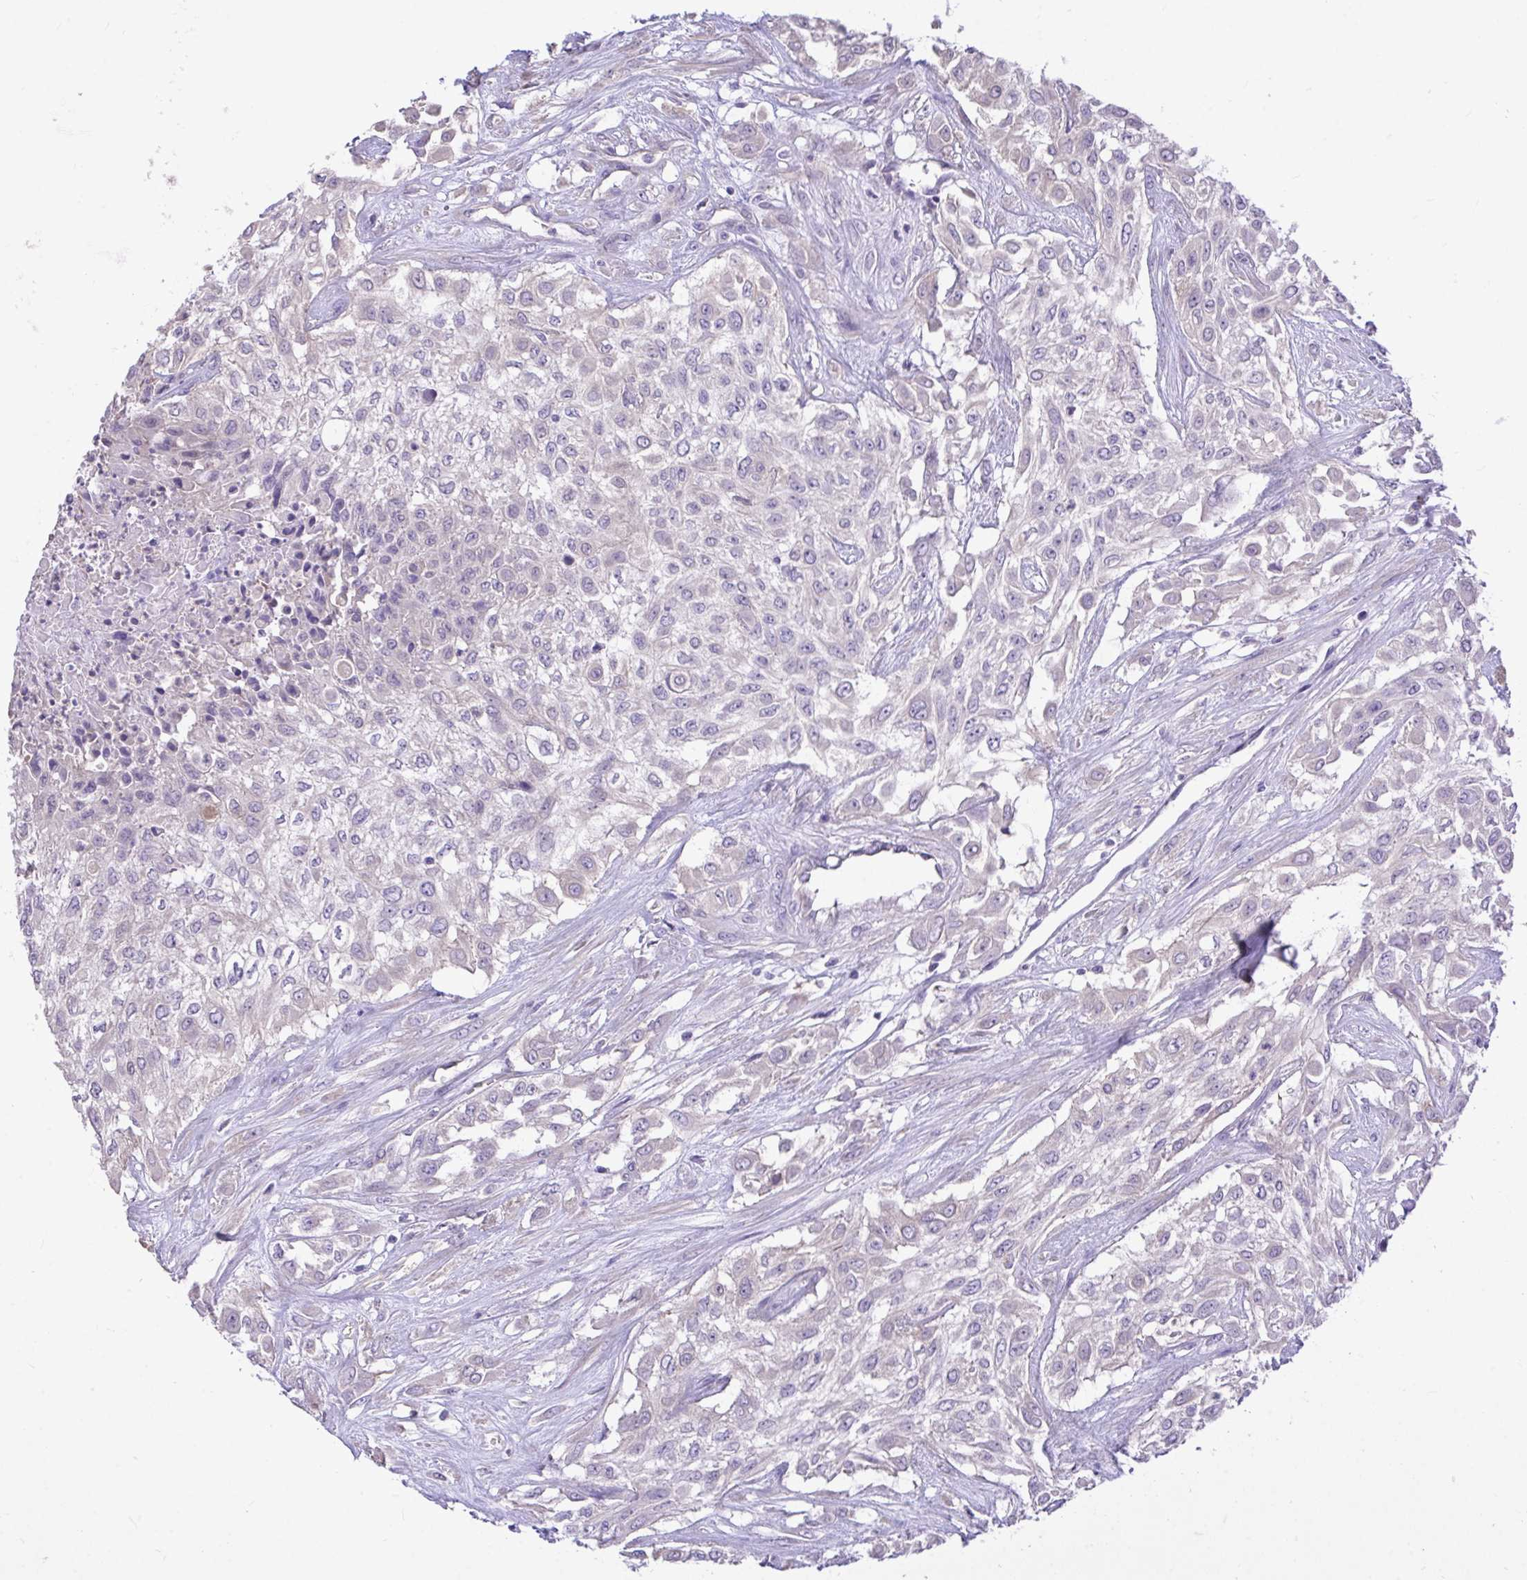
{"staining": {"intensity": "negative", "quantity": "none", "location": "none"}, "tissue": "urothelial cancer", "cell_type": "Tumor cells", "image_type": "cancer", "snomed": [{"axis": "morphology", "description": "Urothelial carcinoma, High grade"}, {"axis": "topography", "description": "Urinary bladder"}], "caption": "This micrograph is of urothelial cancer stained with immunohistochemistry (IHC) to label a protein in brown with the nuclei are counter-stained blue. There is no staining in tumor cells.", "gene": "MPC2", "patient": {"sex": "male", "age": 57}}